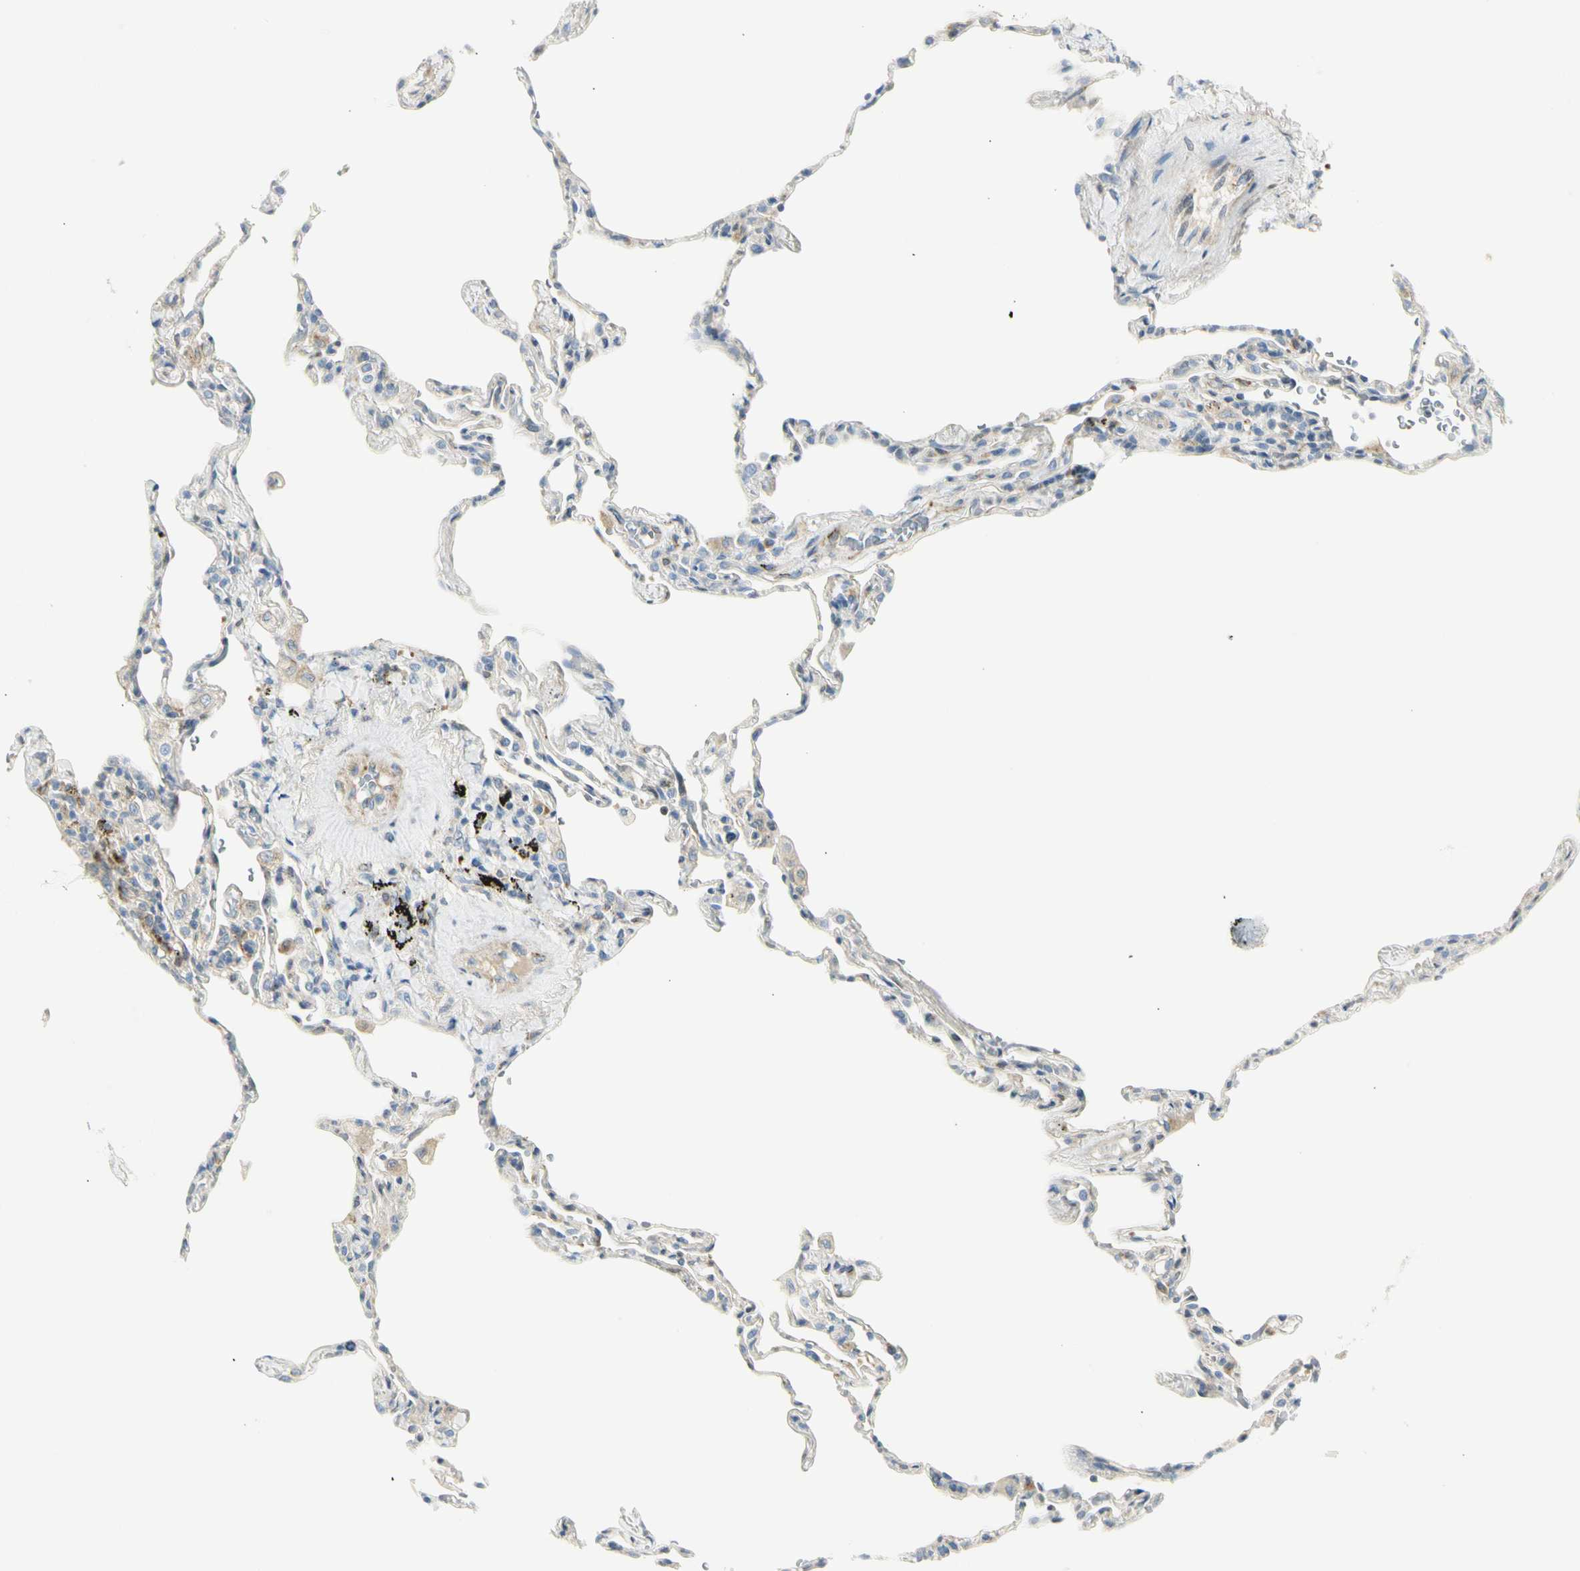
{"staining": {"intensity": "negative", "quantity": "none", "location": "none"}, "tissue": "lung", "cell_type": "Alveolar cells", "image_type": "normal", "snomed": [{"axis": "morphology", "description": "Normal tissue, NOS"}, {"axis": "topography", "description": "Lung"}], "caption": "Immunohistochemical staining of benign human lung exhibits no significant positivity in alveolar cells.", "gene": "TNFSF11", "patient": {"sex": "male", "age": 59}}